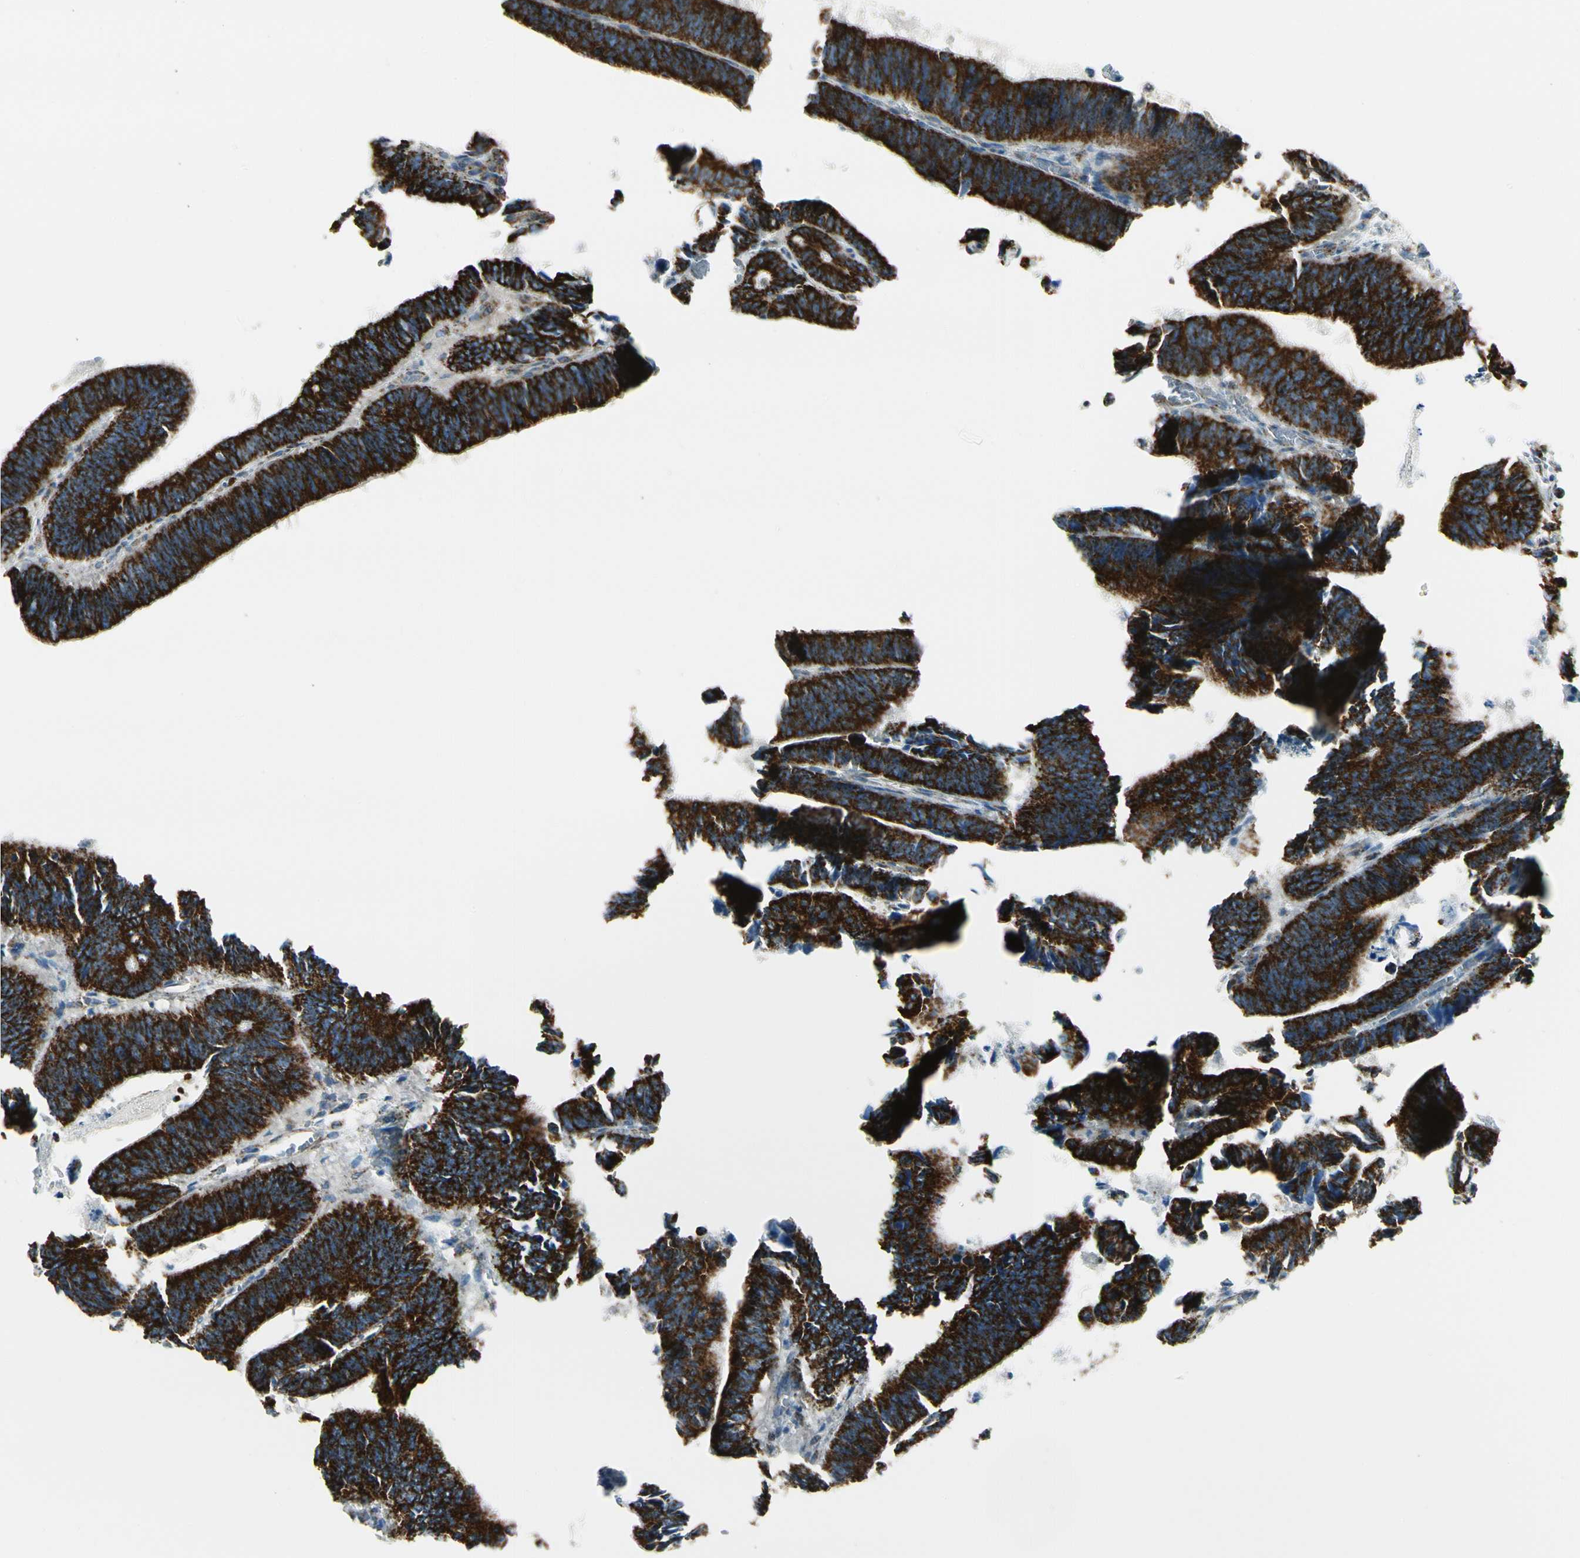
{"staining": {"intensity": "strong", "quantity": ">75%", "location": "cytoplasmic/membranous"}, "tissue": "colorectal cancer", "cell_type": "Tumor cells", "image_type": "cancer", "snomed": [{"axis": "morphology", "description": "Adenocarcinoma, NOS"}, {"axis": "topography", "description": "Colon"}], "caption": "This is an image of immunohistochemistry (IHC) staining of colorectal cancer (adenocarcinoma), which shows strong positivity in the cytoplasmic/membranous of tumor cells.", "gene": "EPHB3", "patient": {"sex": "male", "age": 72}}